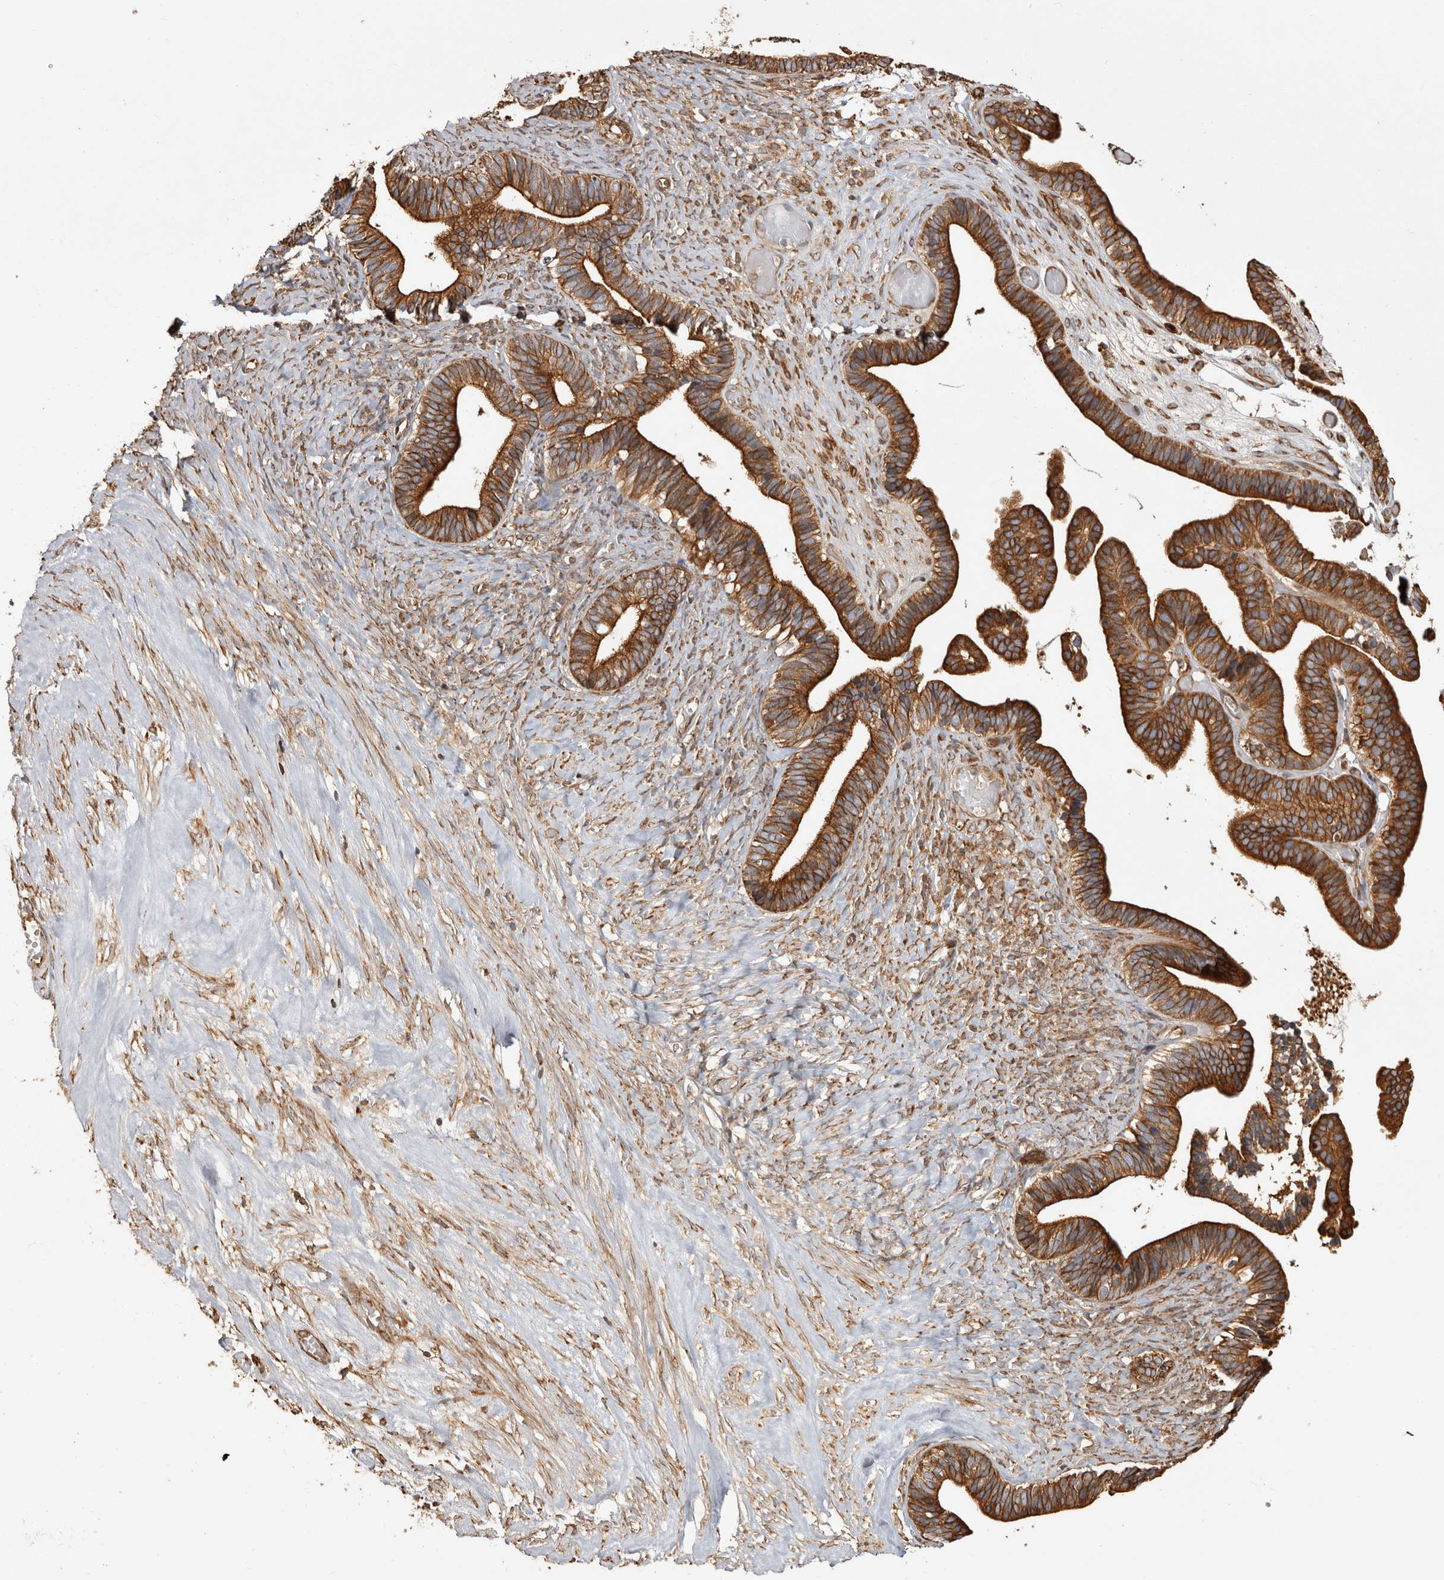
{"staining": {"intensity": "strong", "quantity": ">75%", "location": "cytoplasmic/membranous"}, "tissue": "ovarian cancer", "cell_type": "Tumor cells", "image_type": "cancer", "snomed": [{"axis": "morphology", "description": "Cystadenocarcinoma, serous, NOS"}, {"axis": "topography", "description": "Ovary"}], "caption": "An immunohistochemistry micrograph of tumor tissue is shown. Protein staining in brown labels strong cytoplasmic/membranous positivity in serous cystadenocarcinoma (ovarian) within tumor cells.", "gene": "CAMSAP2", "patient": {"sex": "female", "age": 56}}